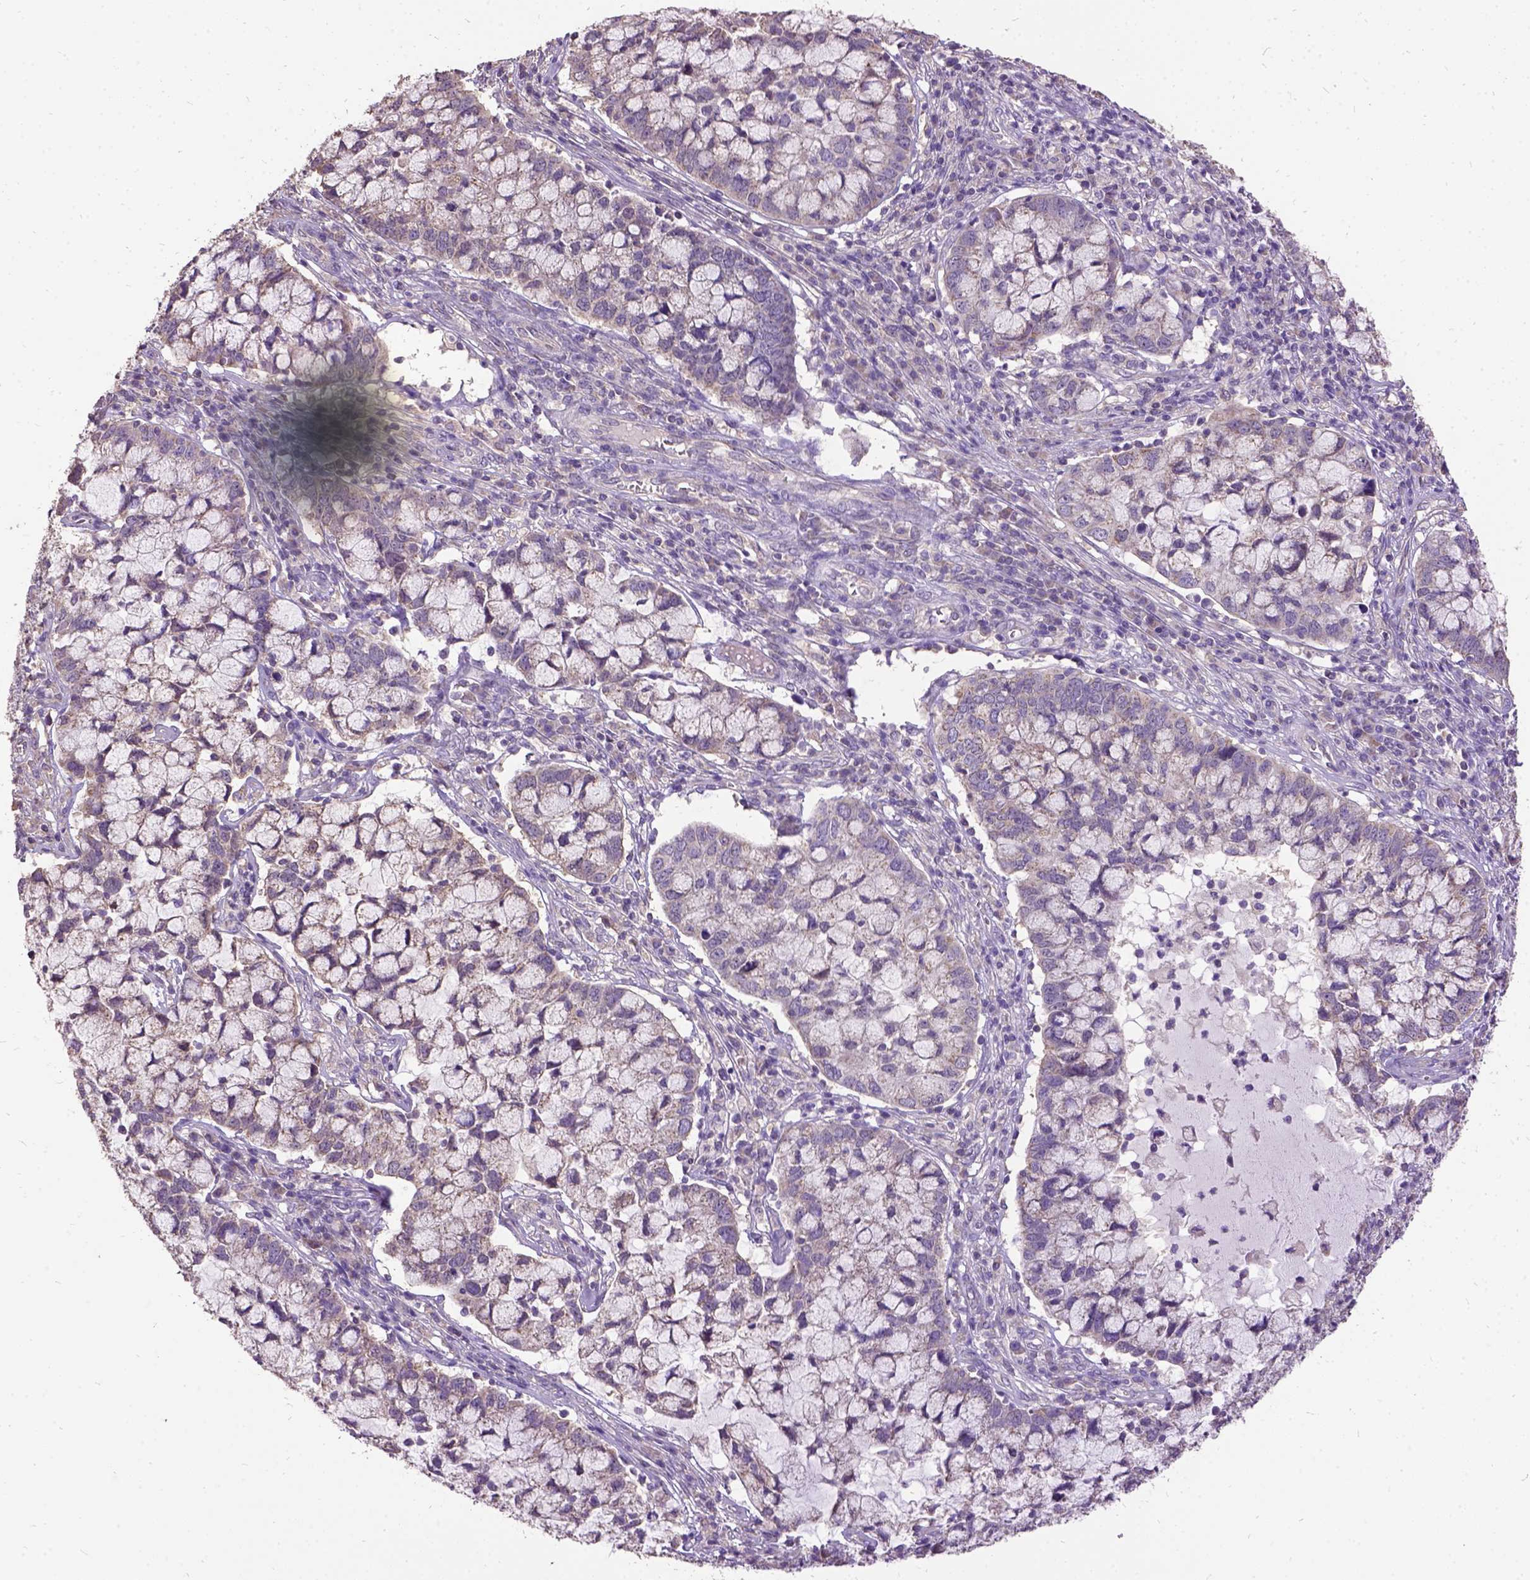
{"staining": {"intensity": "negative", "quantity": "none", "location": "none"}, "tissue": "cervical cancer", "cell_type": "Tumor cells", "image_type": "cancer", "snomed": [{"axis": "morphology", "description": "Adenocarcinoma, NOS"}, {"axis": "topography", "description": "Cervix"}], "caption": "DAB immunohistochemical staining of cervical adenocarcinoma reveals no significant staining in tumor cells.", "gene": "DQX1", "patient": {"sex": "female", "age": 40}}